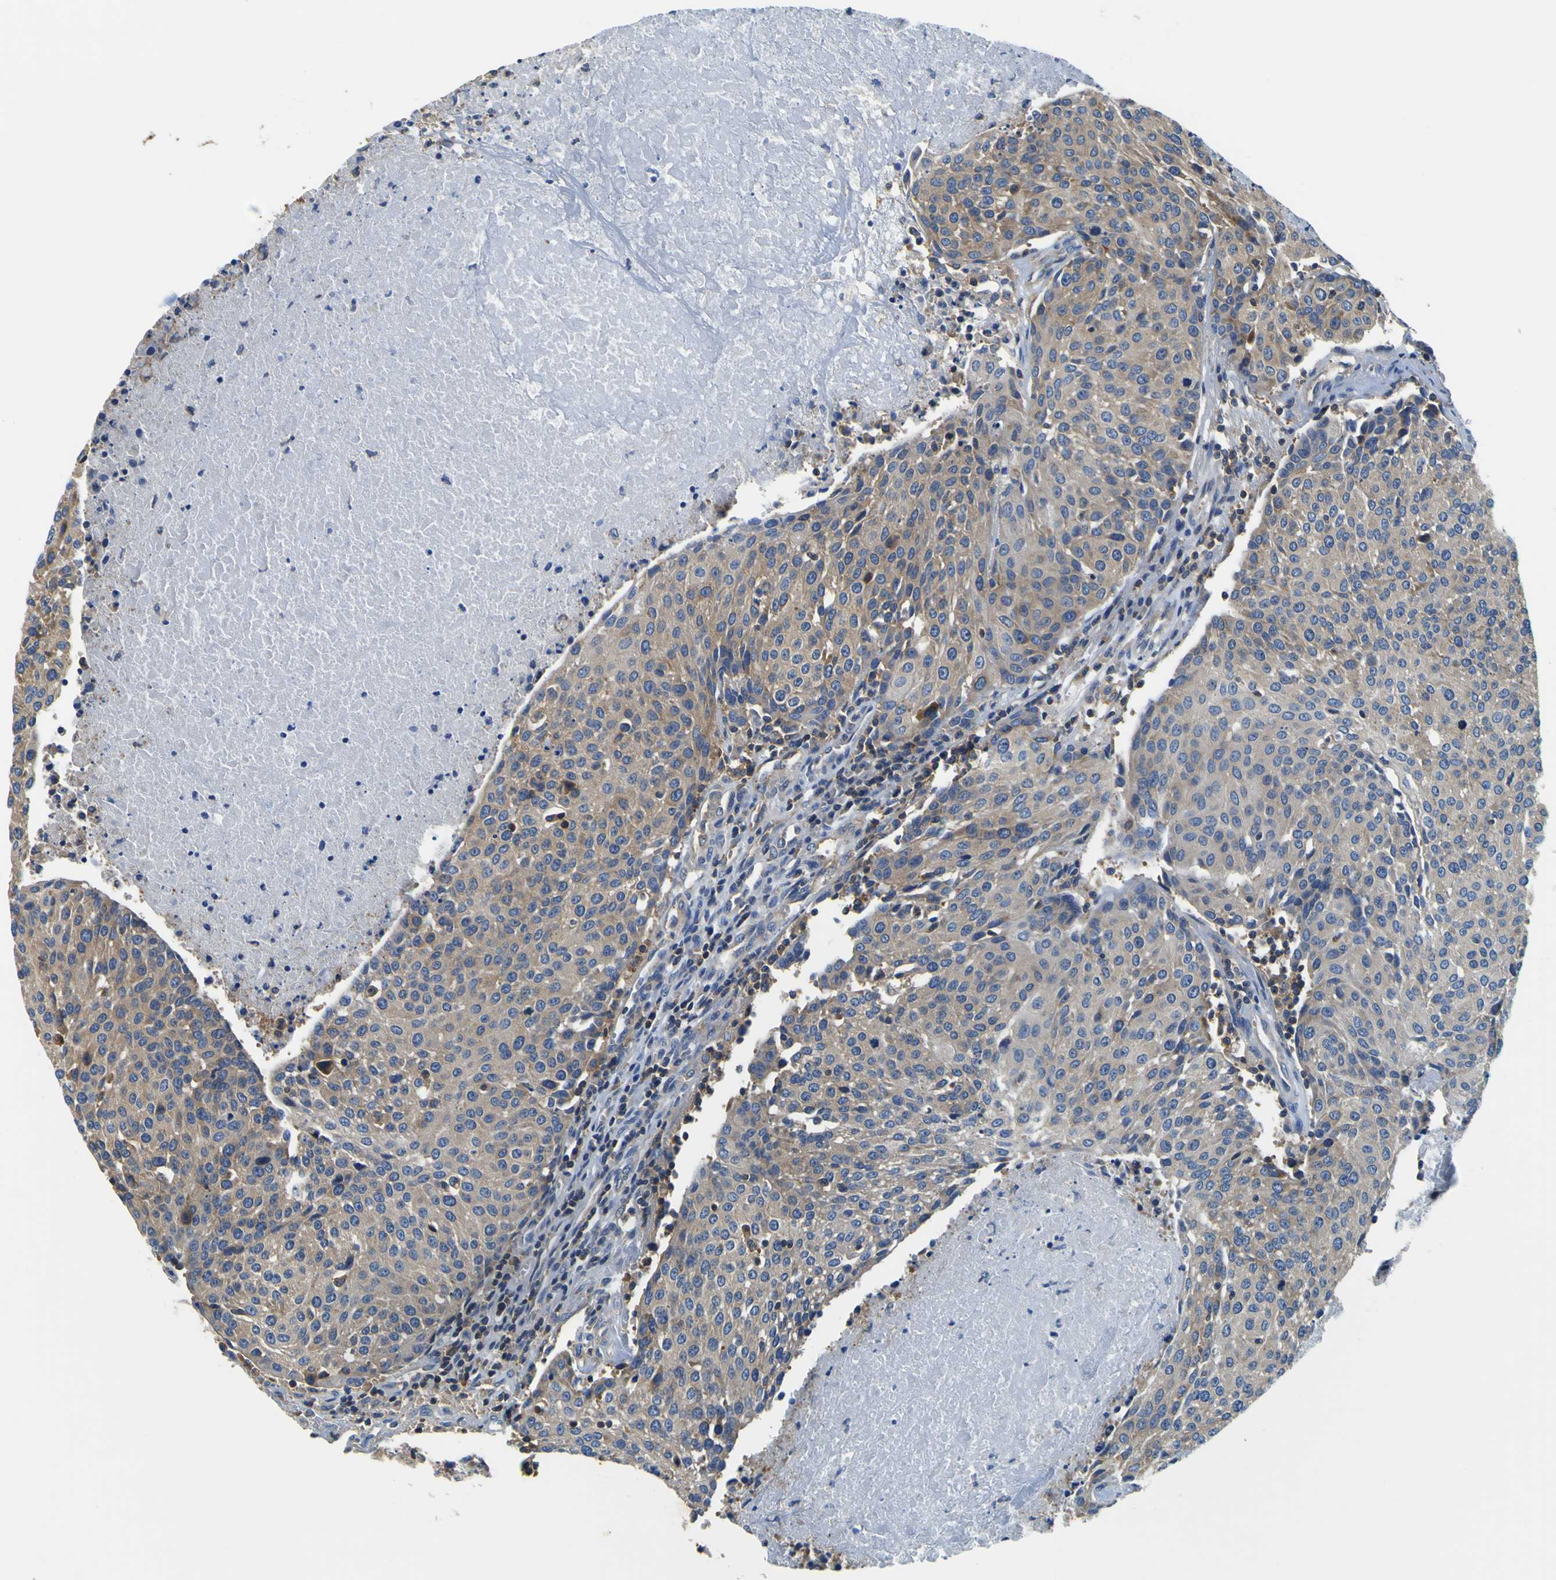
{"staining": {"intensity": "weak", "quantity": ">75%", "location": "cytoplasmic/membranous"}, "tissue": "urothelial cancer", "cell_type": "Tumor cells", "image_type": "cancer", "snomed": [{"axis": "morphology", "description": "Urothelial carcinoma, High grade"}, {"axis": "topography", "description": "Urinary bladder"}], "caption": "Immunohistochemistry photomicrograph of urothelial cancer stained for a protein (brown), which exhibits low levels of weak cytoplasmic/membranous staining in about >75% of tumor cells.", "gene": "CNR2", "patient": {"sex": "female", "age": 85}}